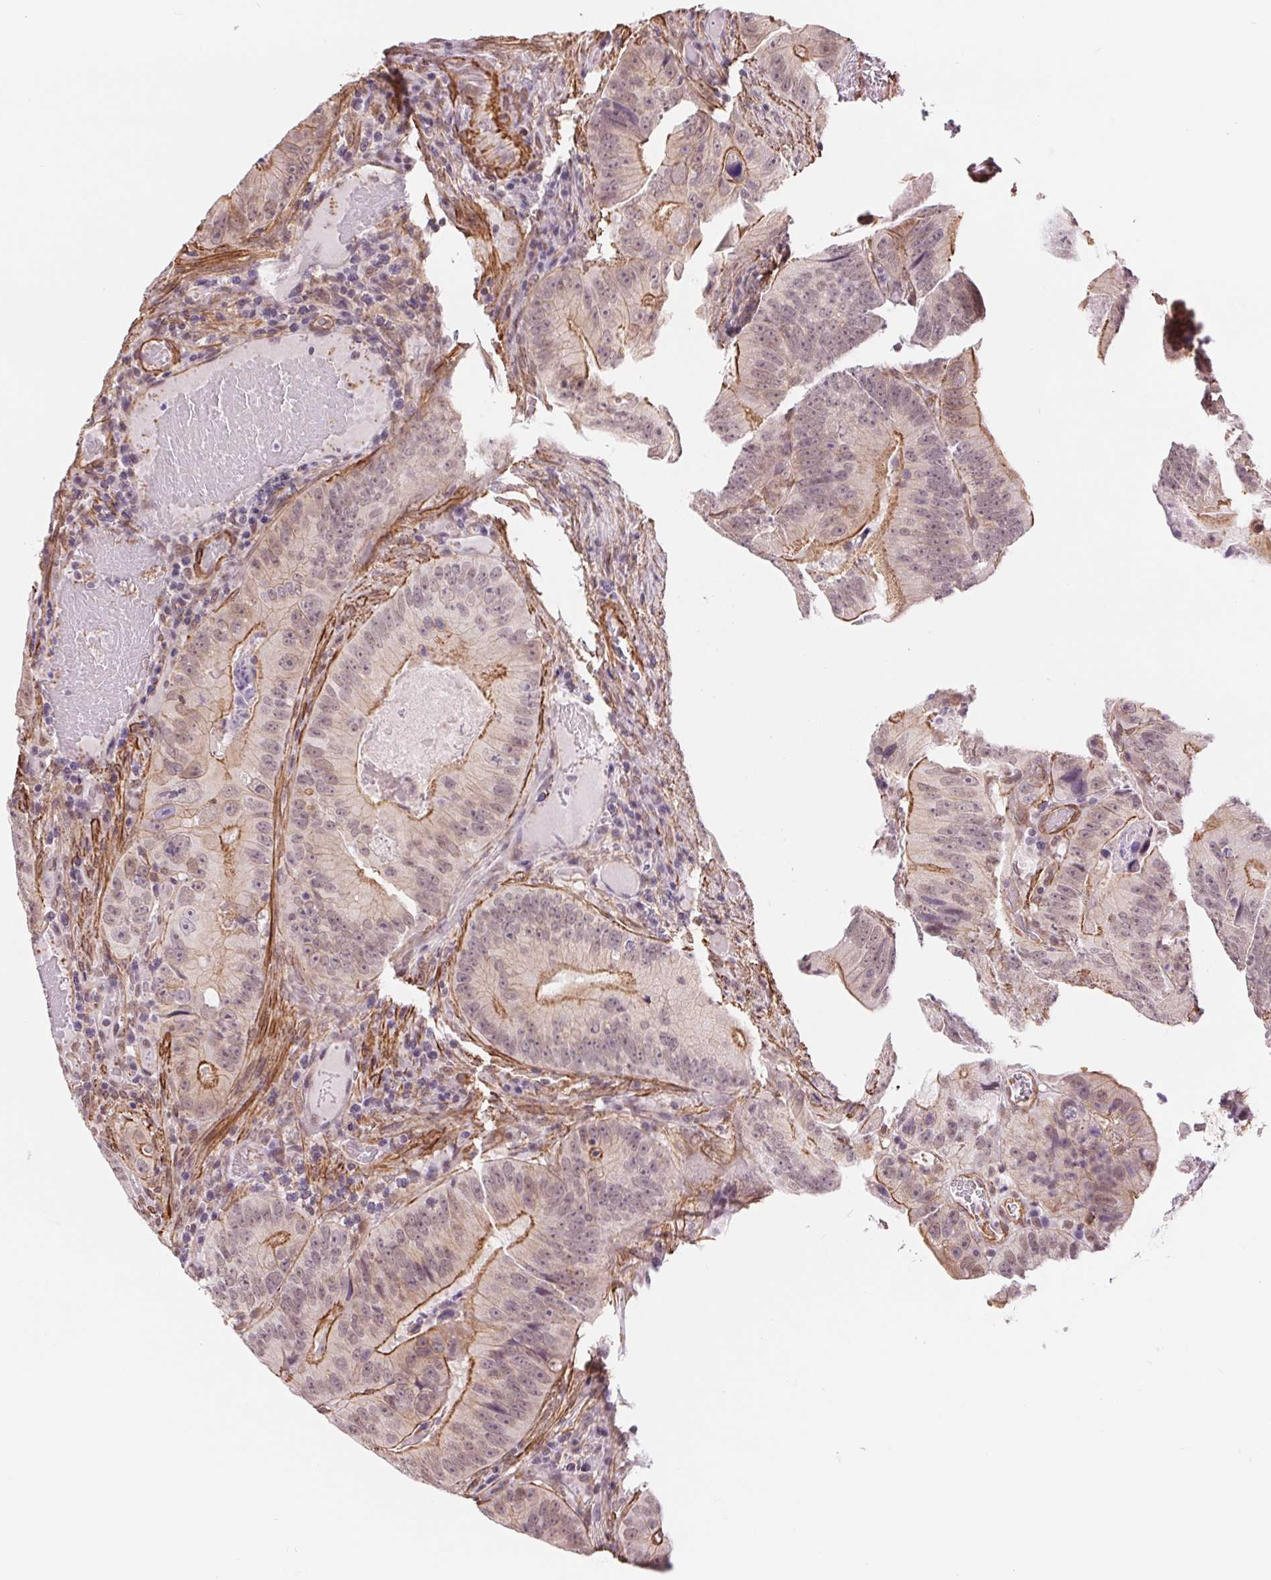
{"staining": {"intensity": "moderate", "quantity": "<25%", "location": "cytoplasmic/membranous"}, "tissue": "colorectal cancer", "cell_type": "Tumor cells", "image_type": "cancer", "snomed": [{"axis": "morphology", "description": "Adenocarcinoma, NOS"}, {"axis": "topography", "description": "Colon"}], "caption": "A brown stain highlights moderate cytoplasmic/membranous expression of a protein in colorectal cancer tumor cells.", "gene": "BCAT1", "patient": {"sex": "female", "age": 86}}